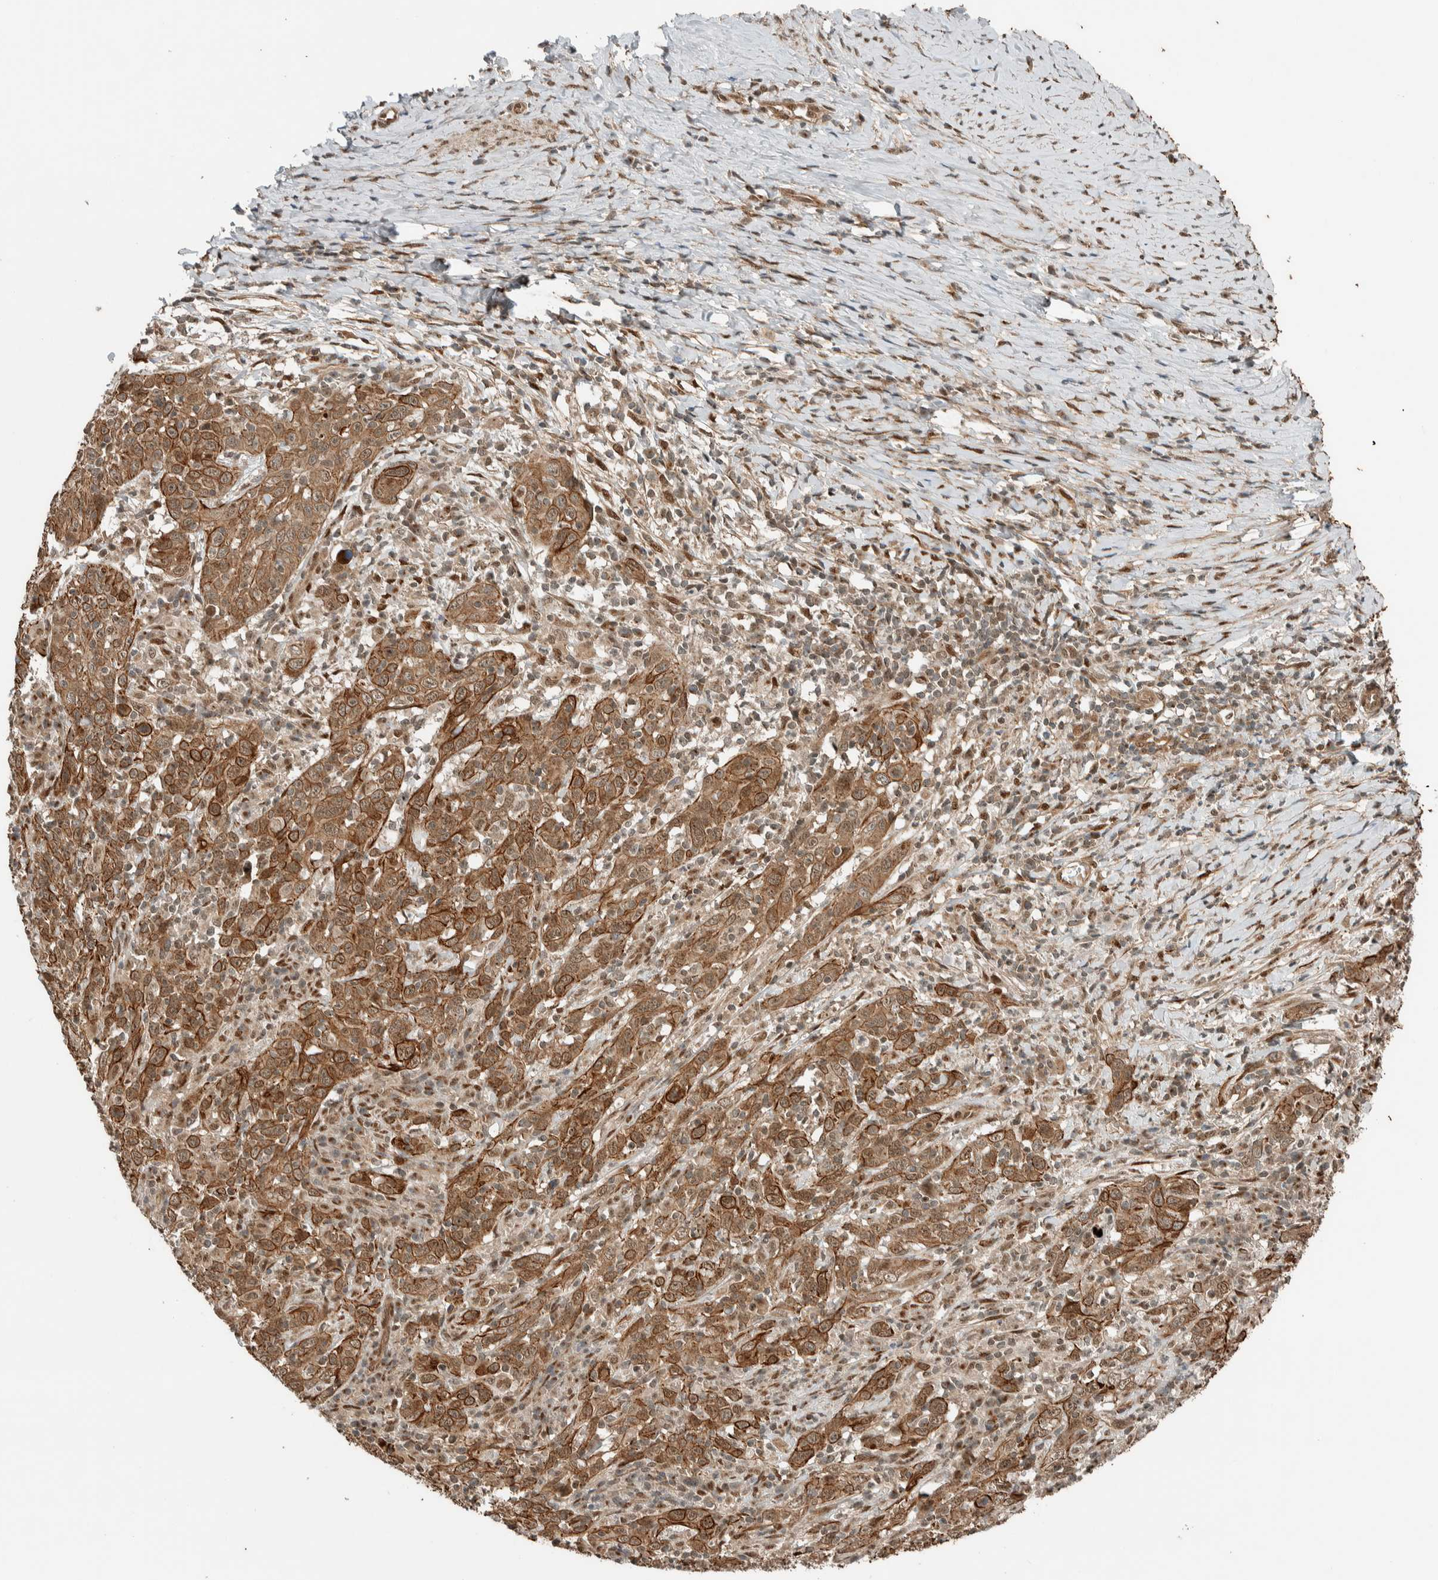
{"staining": {"intensity": "moderate", "quantity": ">75%", "location": "cytoplasmic/membranous,nuclear"}, "tissue": "cervical cancer", "cell_type": "Tumor cells", "image_type": "cancer", "snomed": [{"axis": "morphology", "description": "Squamous cell carcinoma, NOS"}, {"axis": "topography", "description": "Cervix"}], "caption": "This micrograph demonstrates immunohistochemistry staining of human squamous cell carcinoma (cervical), with medium moderate cytoplasmic/membranous and nuclear staining in approximately >75% of tumor cells.", "gene": "STXBP4", "patient": {"sex": "female", "age": 46}}